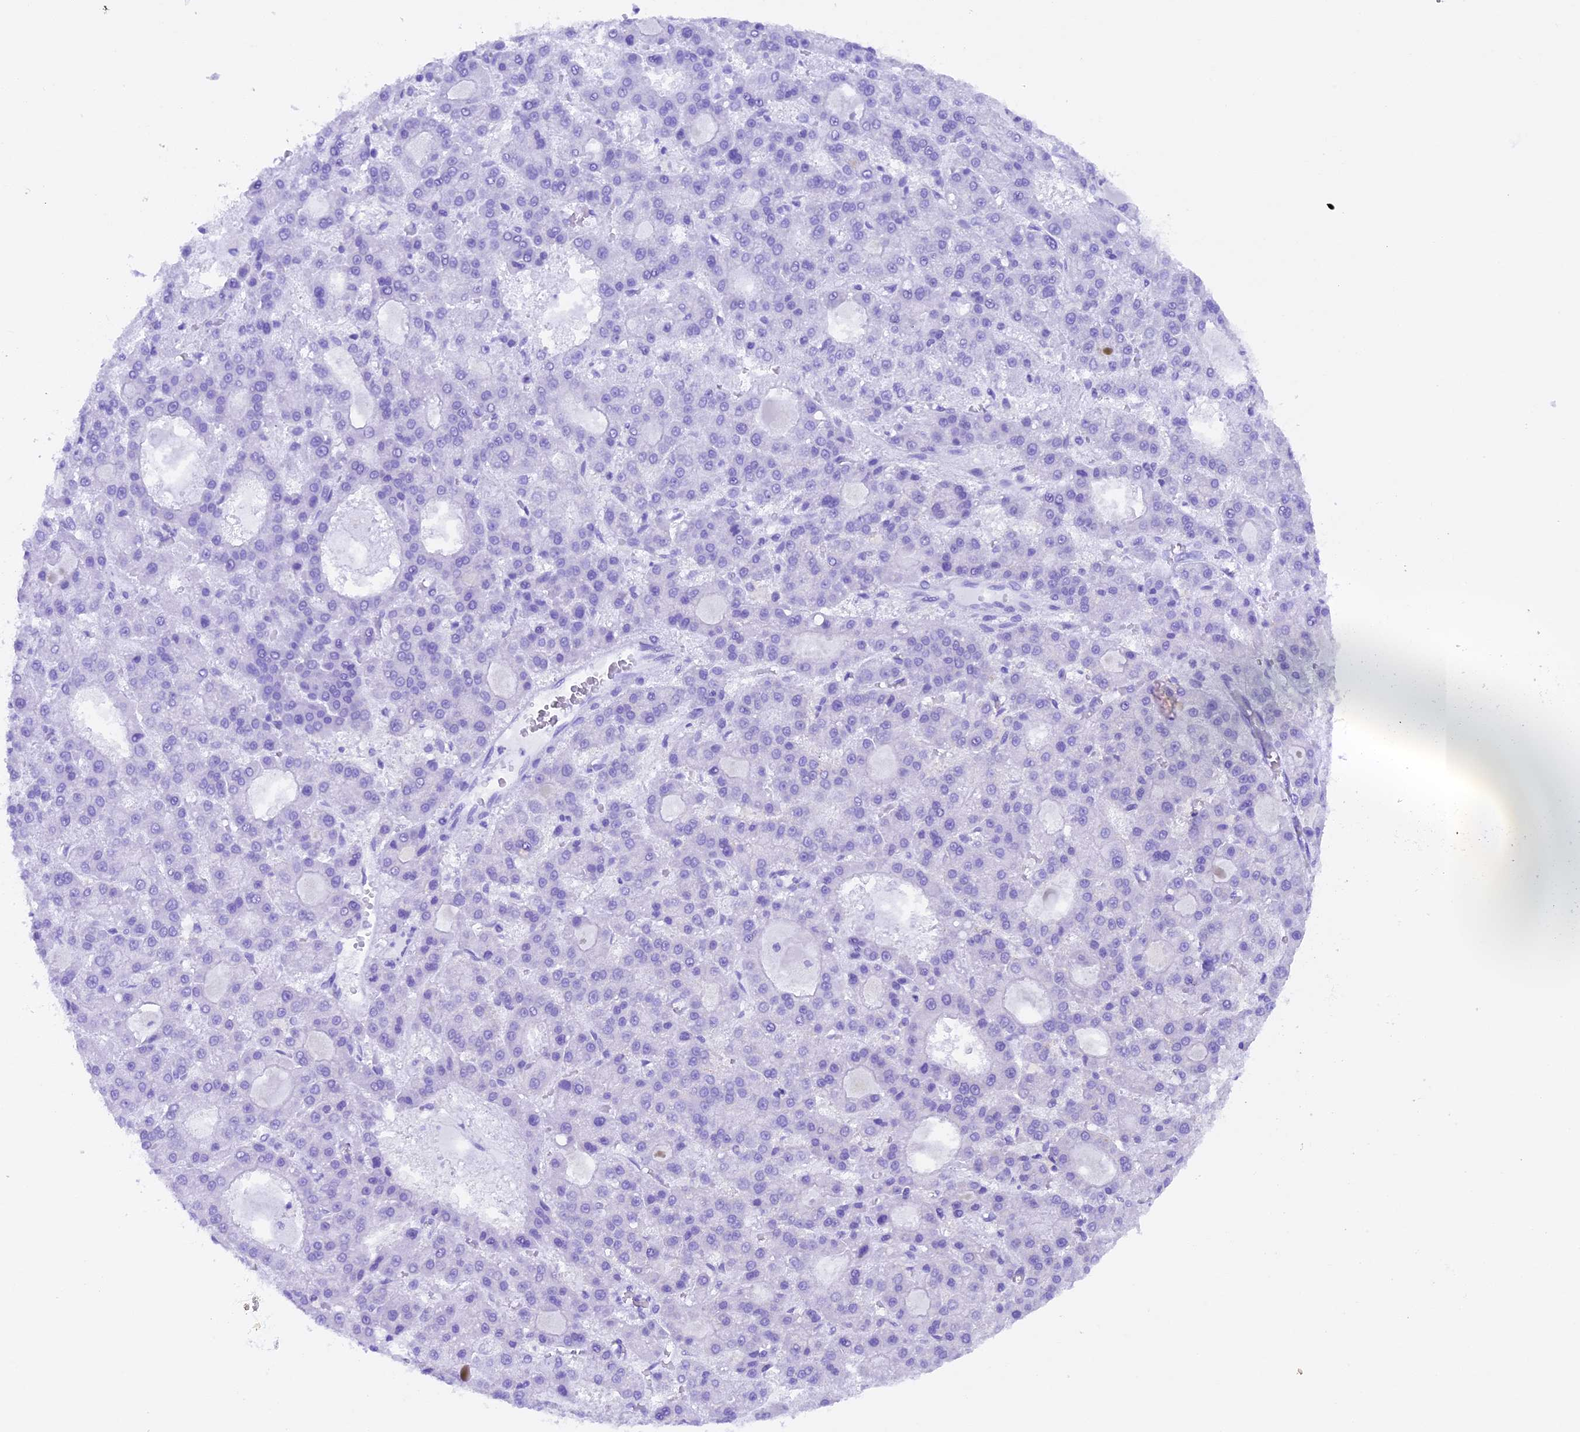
{"staining": {"intensity": "negative", "quantity": "none", "location": "none"}, "tissue": "liver cancer", "cell_type": "Tumor cells", "image_type": "cancer", "snomed": [{"axis": "morphology", "description": "Carcinoma, Hepatocellular, NOS"}, {"axis": "topography", "description": "Liver"}], "caption": "This is an immunohistochemistry photomicrograph of human liver cancer (hepatocellular carcinoma). There is no positivity in tumor cells.", "gene": "NCK2", "patient": {"sex": "male", "age": 70}}